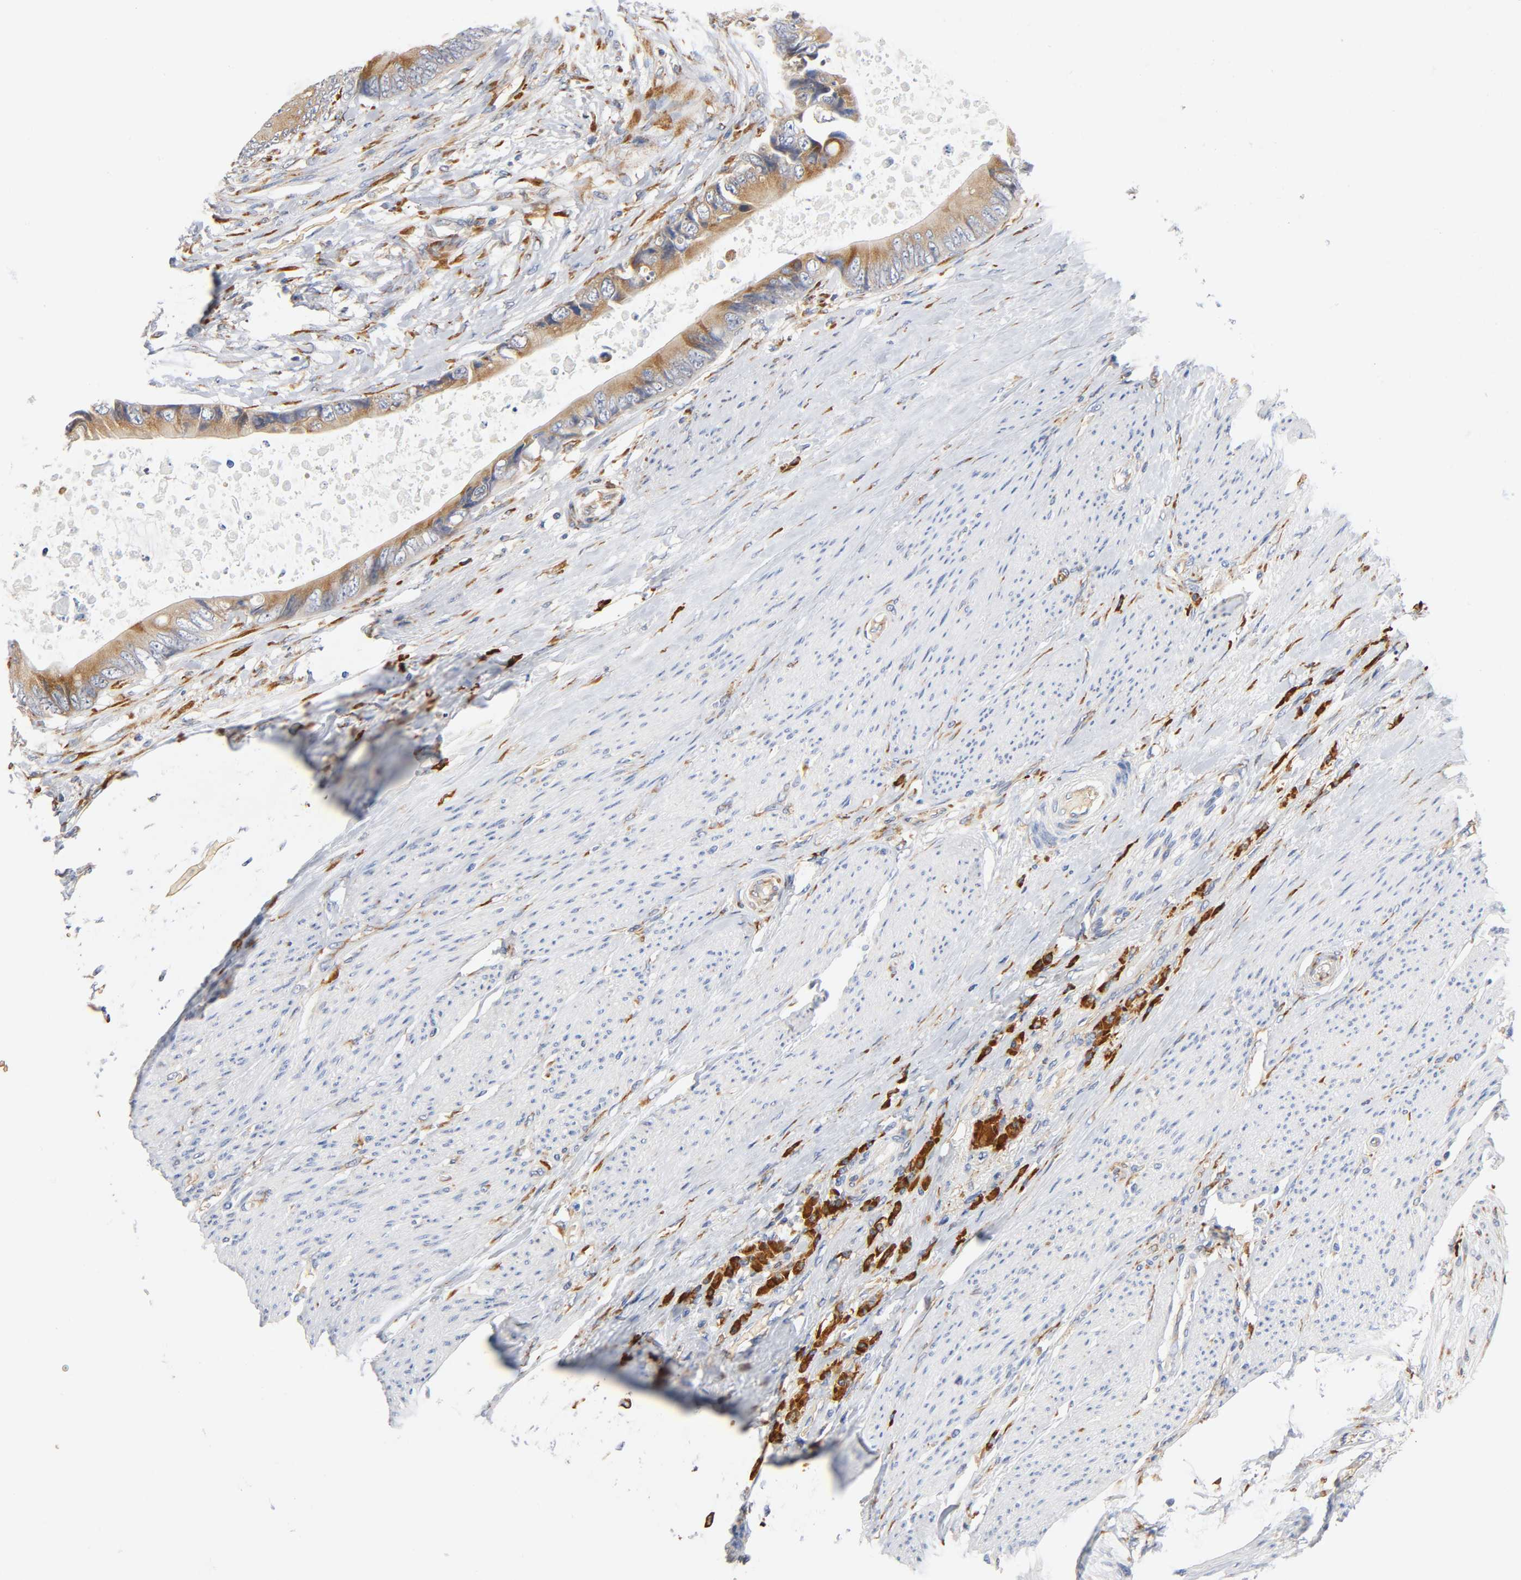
{"staining": {"intensity": "moderate", "quantity": ">75%", "location": "cytoplasmic/membranous"}, "tissue": "colorectal cancer", "cell_type": "Tumor cells", "image_type": "cancer", "snomed": [{"axis": "morphology", "description": "Adenocarcinoma, NOS"}, {"axis": "topography", "description": "Rectum"}], "caption": "Colorectal cancer (adenocarcinoma) stained for a protein (brown) reveals moderate cytoplasmic/membranous positive expression in approximately >75% of tumor cells.", "gene": "UCKL1", "patient": {"sex": "female", "age": 77}}